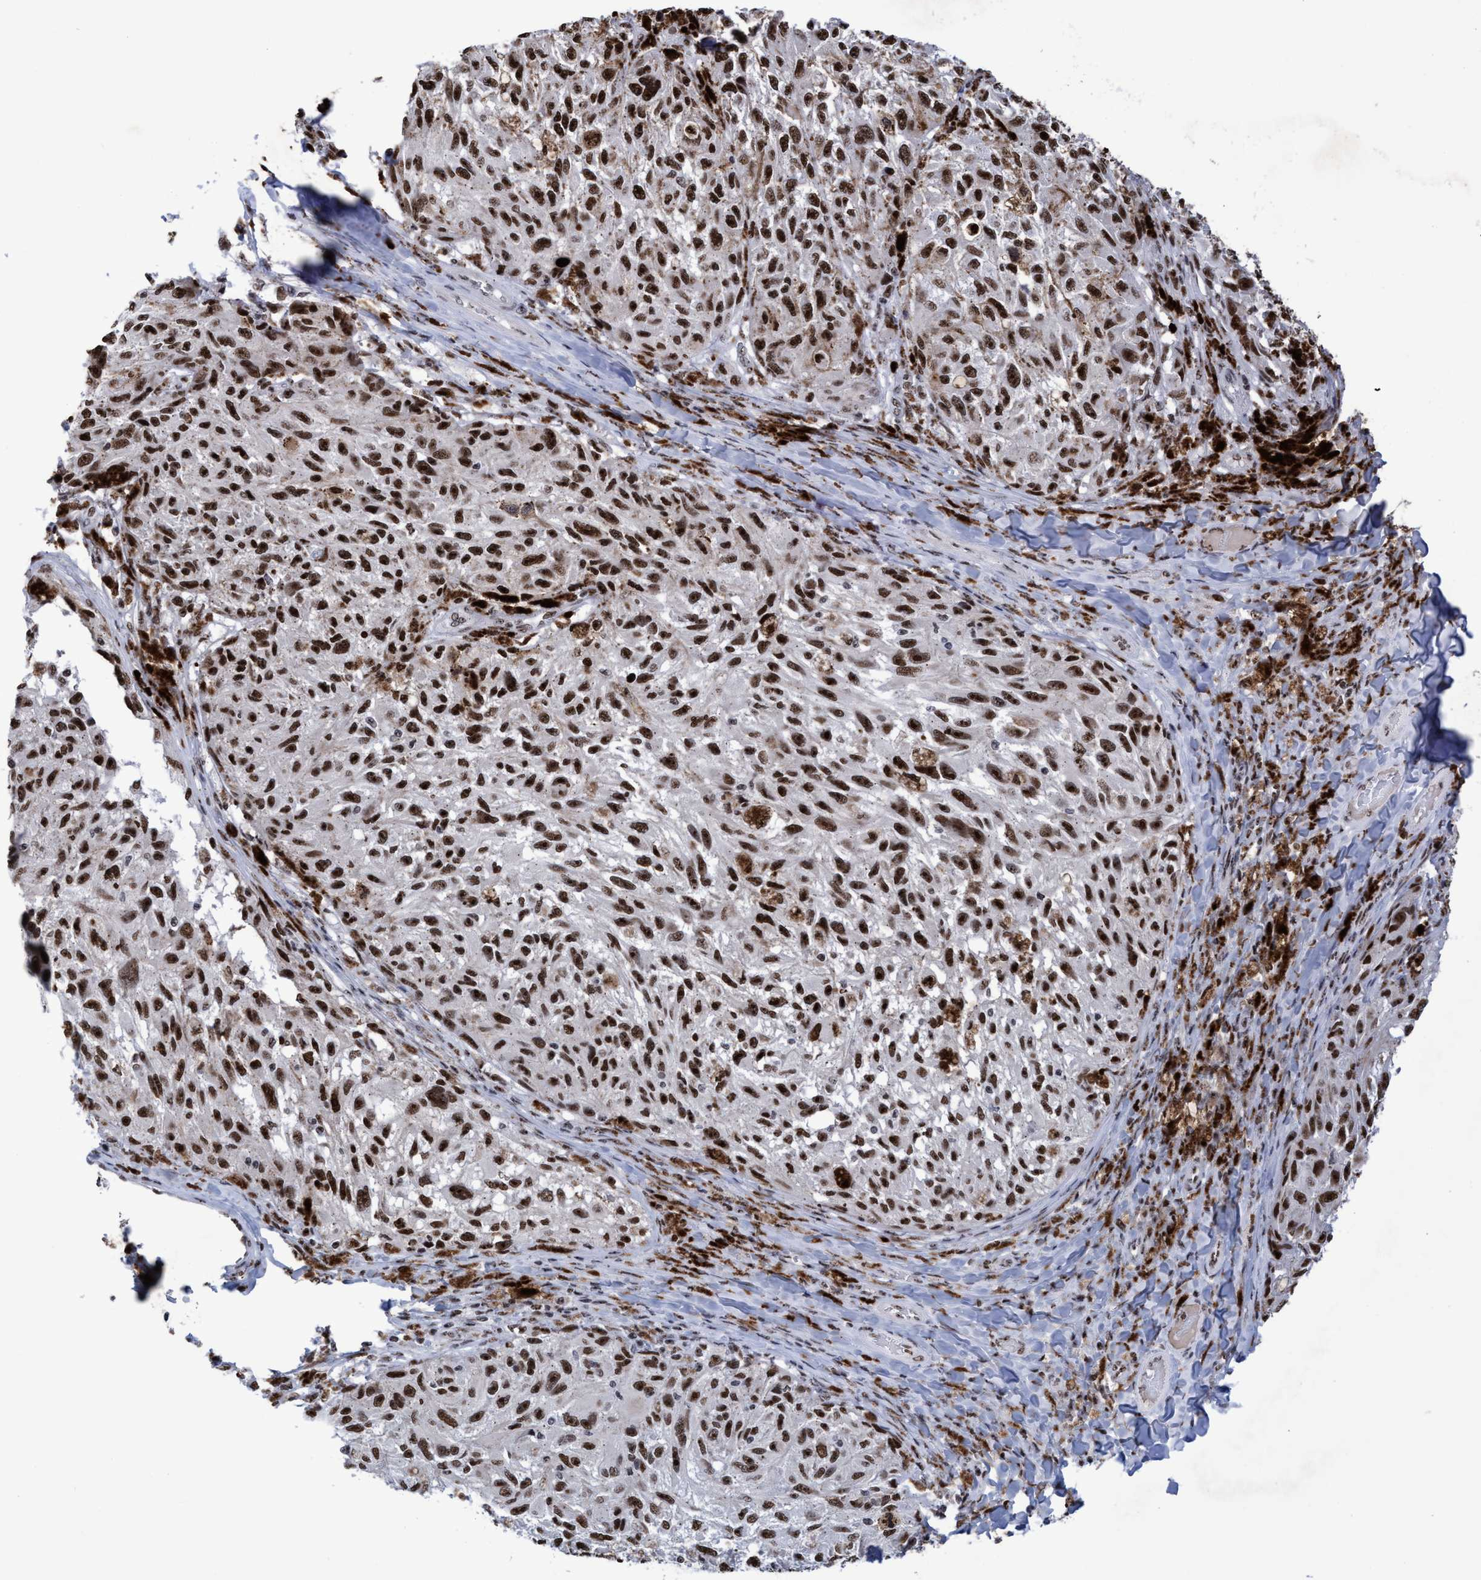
{"staining": {"intensity": "strong", "quantity": ">75%", "location": "nuclear"}, "tissue": "melanoma", "cell_type": "Tumor cells", "image_type": "cancer", "snomed": [{"axis": "morphology", "description": "Malignant melanoma, NOS"}, {"axis": "topography", "description": "Skin"}], "caption": "Melanoma stained with a protein marker displays strong staining in tumor cells.", "gene": "EFCAB10", "patient": {"sex": "female", "age": 73}}